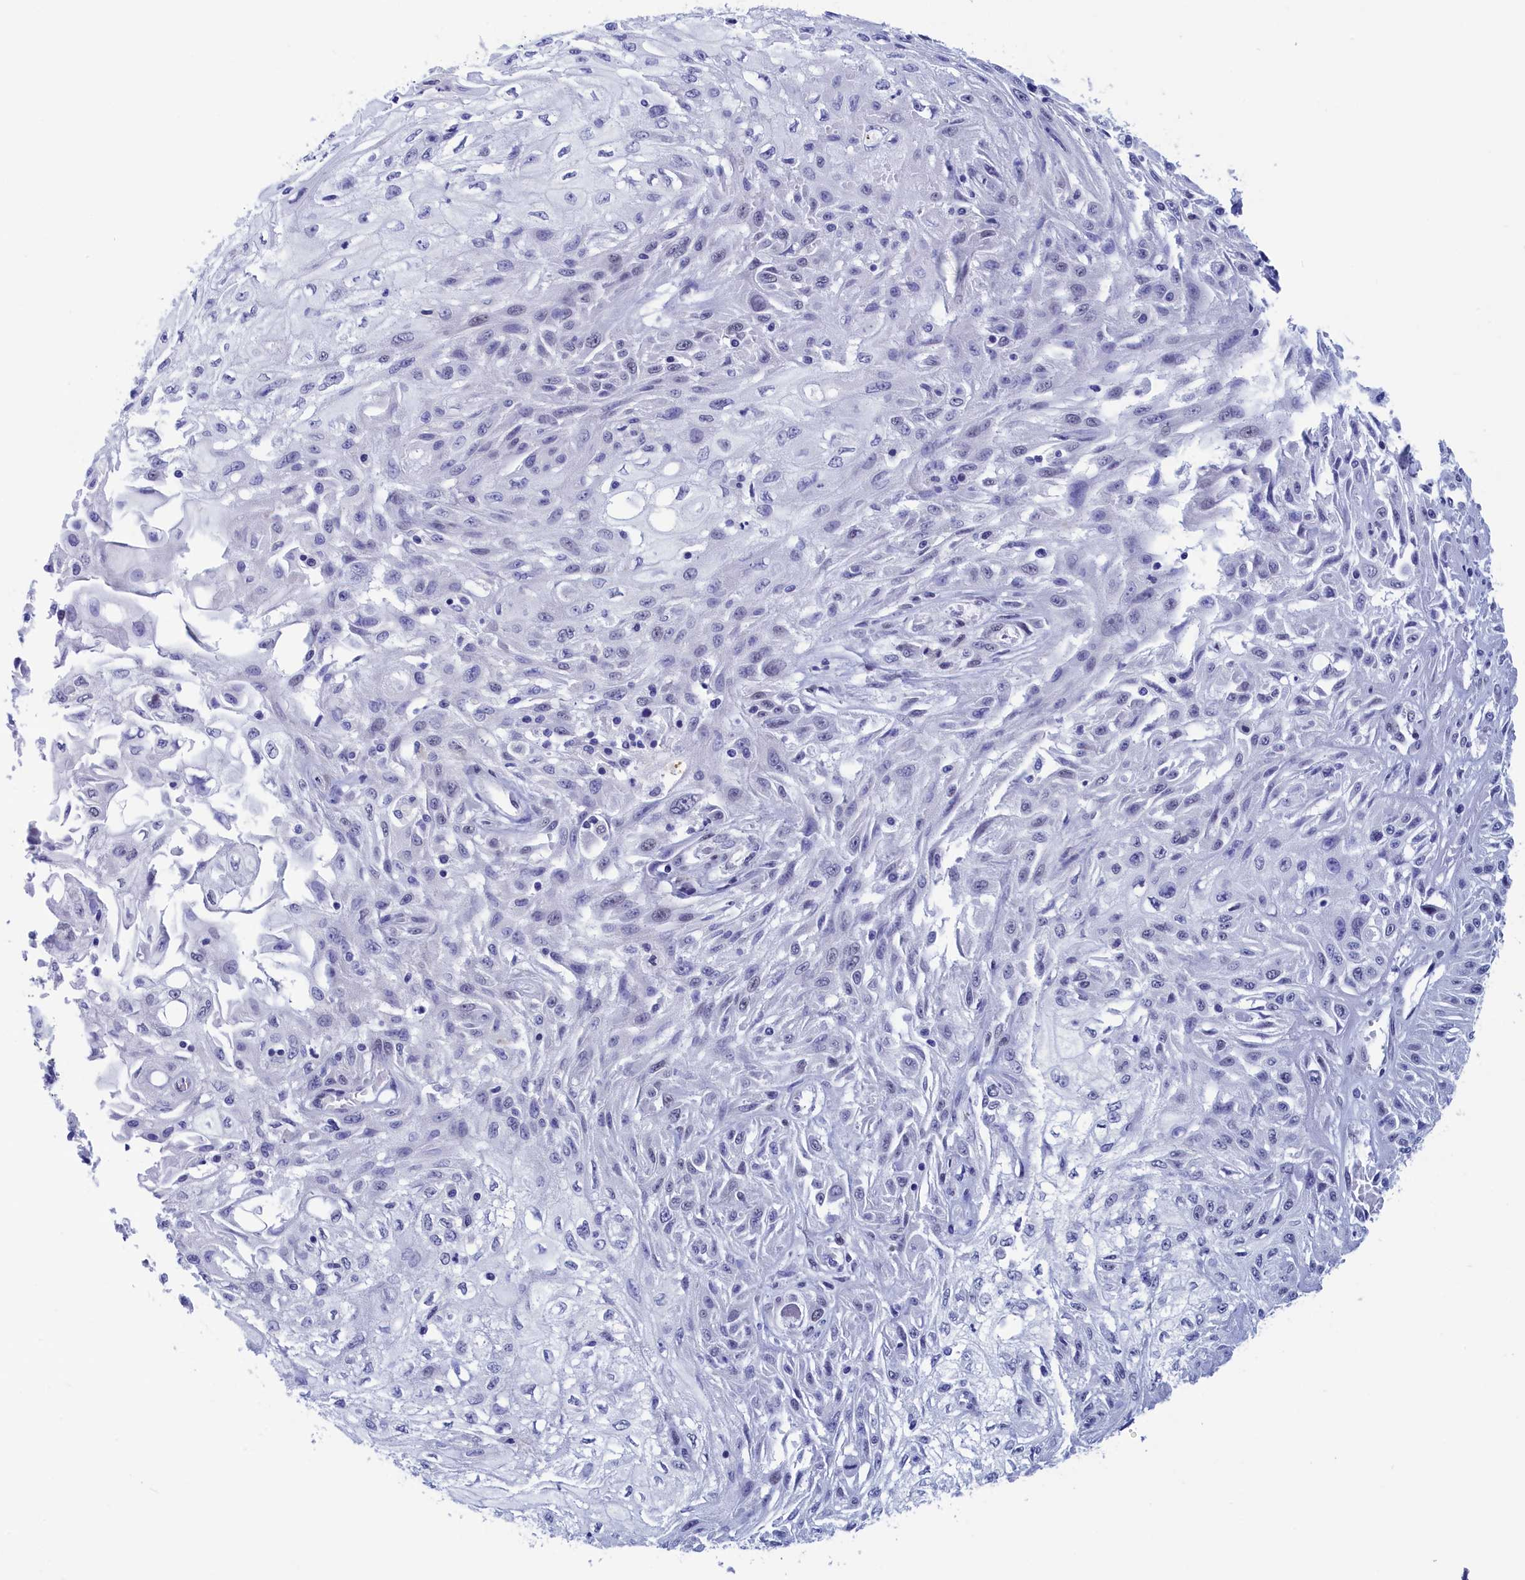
{"staining": {"intensity": "negative", "quantity": "none", "location": "none"}, "tissue": "skin cancer", "cell_type": "Tumor cells", "image_type": "cancer", "snomed": [{"axis": "morphology", "description": "Squamous cell carcinoma, NOS"}, {"axis": "morphology", "description": "Squamous cell carcinoma, metastatic, NOS"}, {"axis": "topography", "description": "Skin"}, {"axis": "topography", "description": "Lymph node"}], "caption": "Tumor cells show no significant positivity in squamous cell carcinoma (skin).", "gene": "WDR83", "patient": {"sex": "male", "age": 75}}